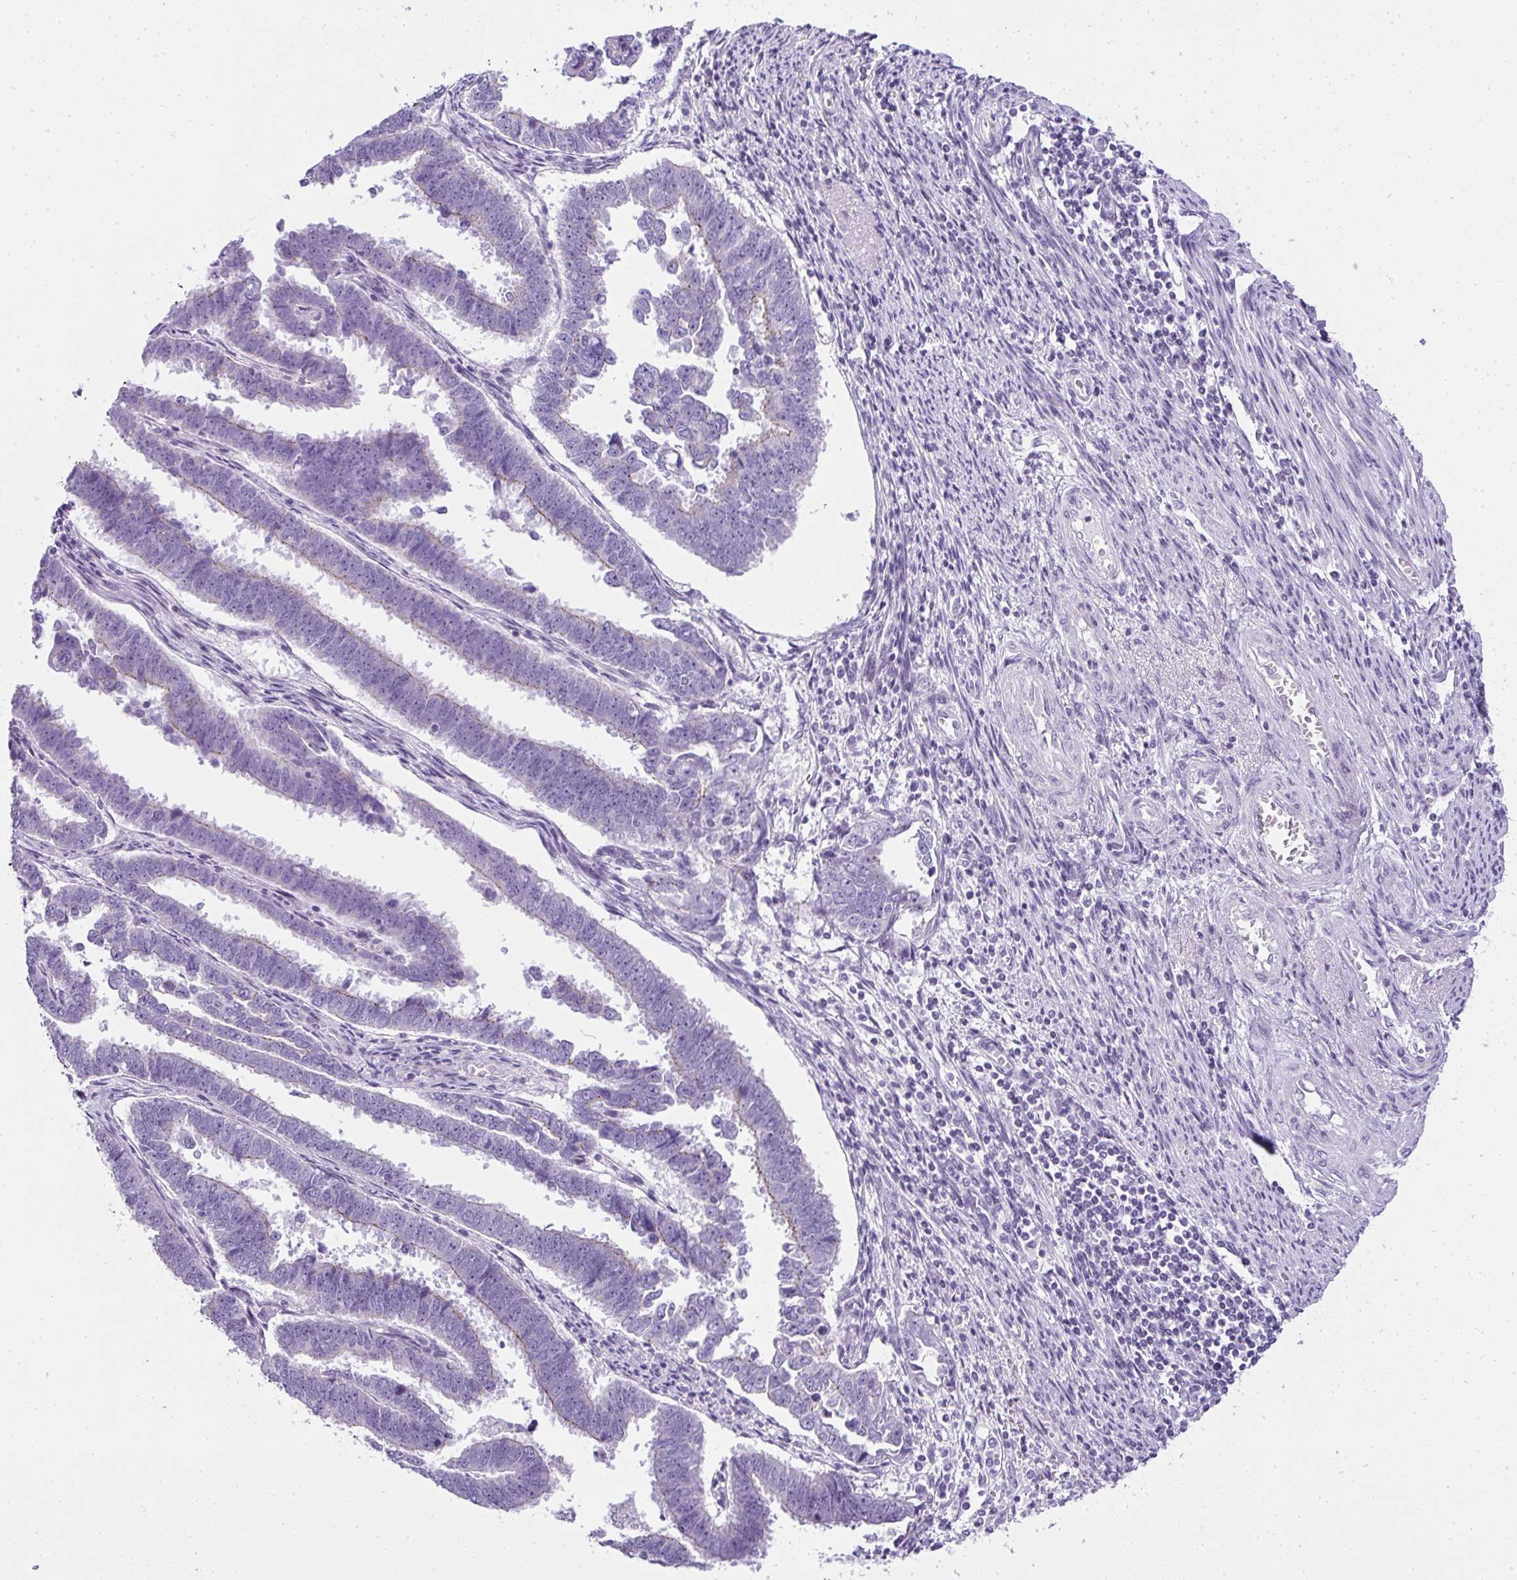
{"staining": {"intensity": "negative", "quantity": "none", "location": "none"}, "tissue": "endometrial cancer", "cell_type": "Tumor cells", "image_type": "cancer", "snomed": [{"axis": "morphology", "description": "Adenocarcinoma, NOS"}, {"axis": "topography", "description": "Endometrium"}], "caption": "Immunohistochemistry (IHC) micrograph of neoplastic tissue: endometrial cancer stained with DAB exhibits no significant protein positivity in tumor cells.", "gene": "RNF183", "patient": {"sex": "female", "age": 75}}